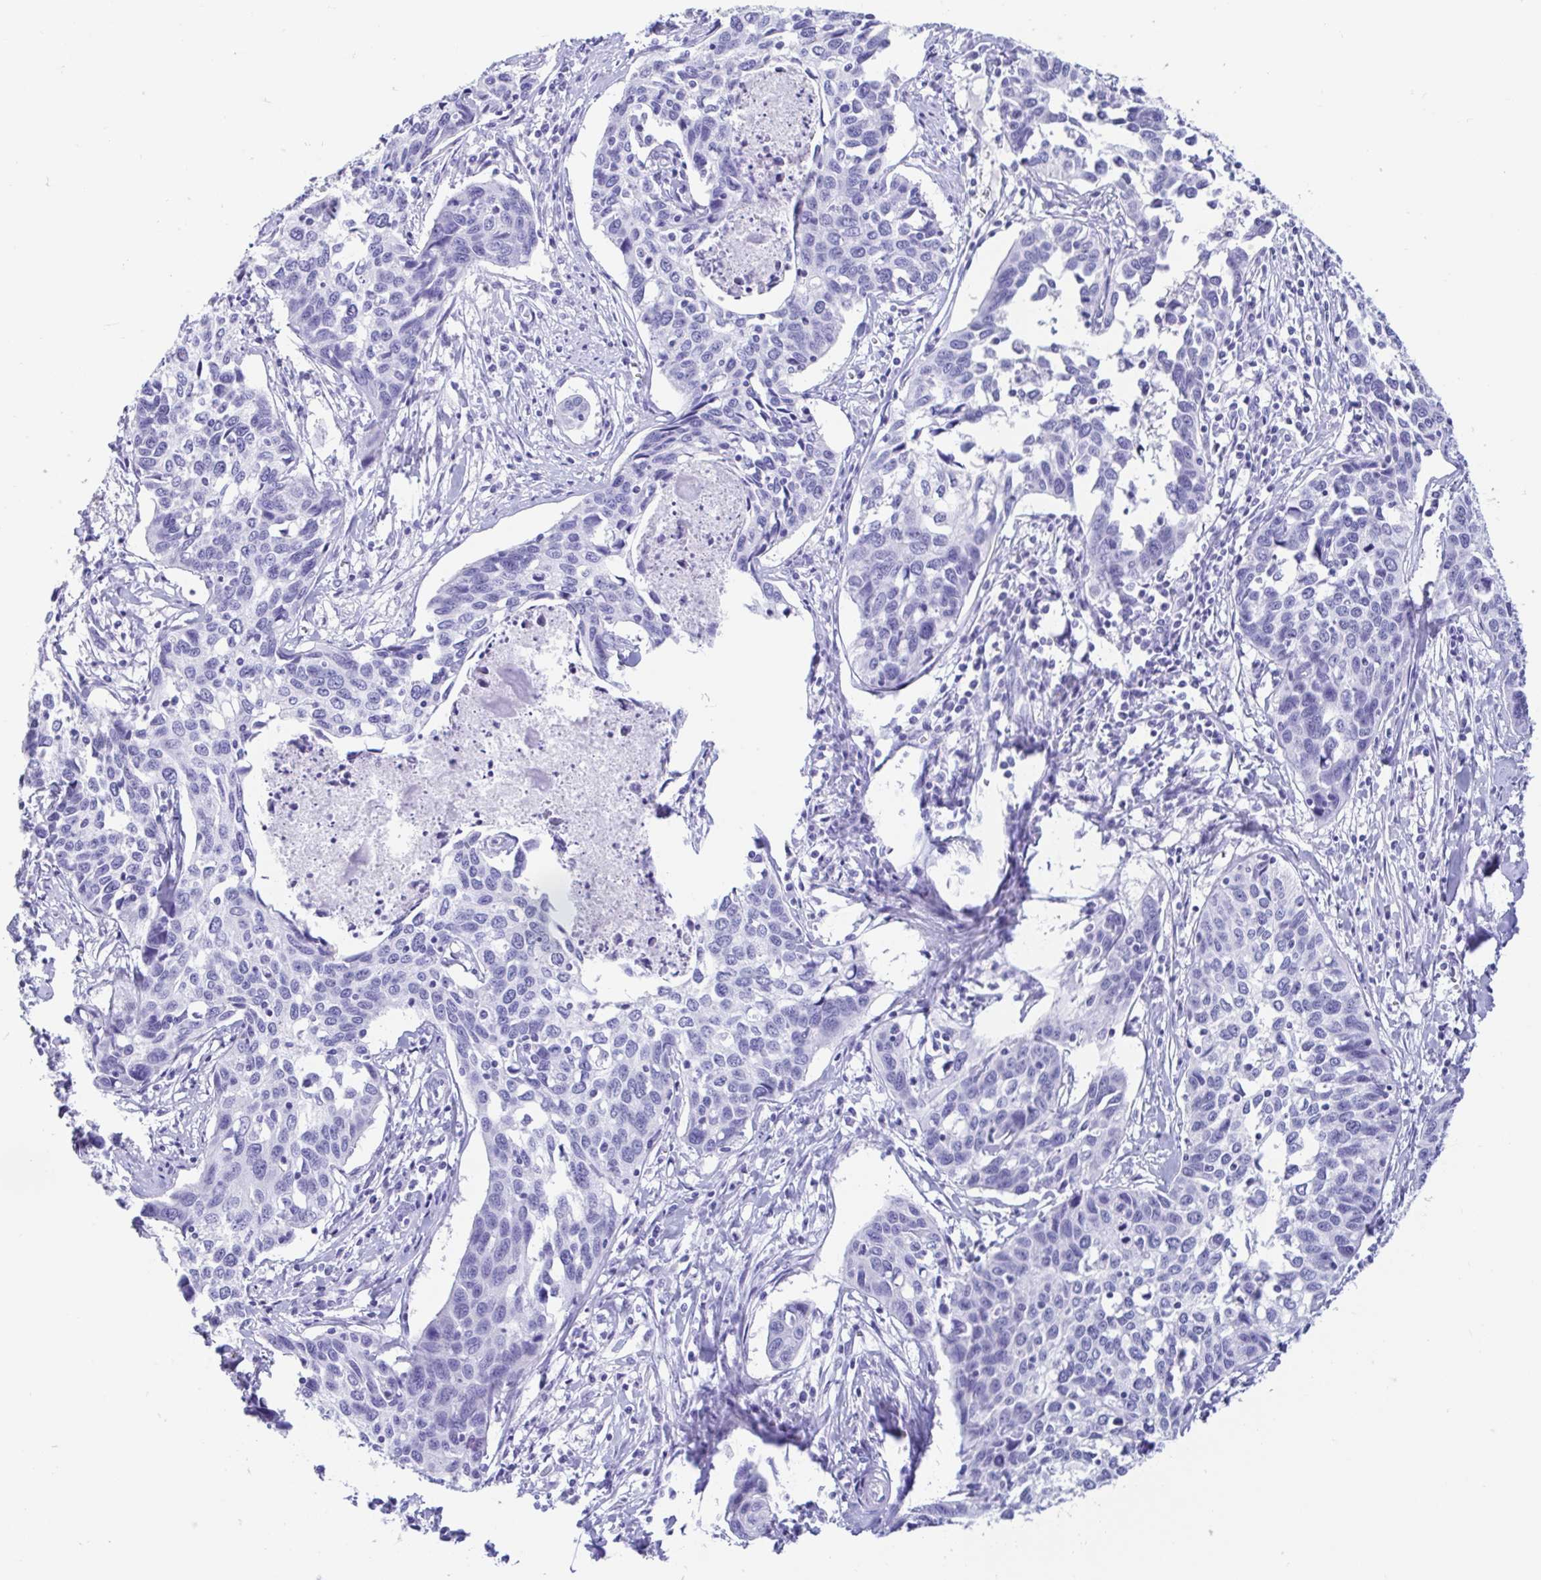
{"staining": {"intensity": "negative", "quantity": "none", "location": "none"}, "tissue": "cervical cancer", "cell_type": "Tumor cells", "image_type": "cancer", "snomed": [{"axis": "morphology", "description": "Squamous cell carcinoma, NOS"}, {"axis": "topography", "description": "Cervix"}], "caption": "Tumor cells are negative for protein expression in human cervical cancer.", "gene": "GKN1", "patient": {"sex": "female", "age": 31}}